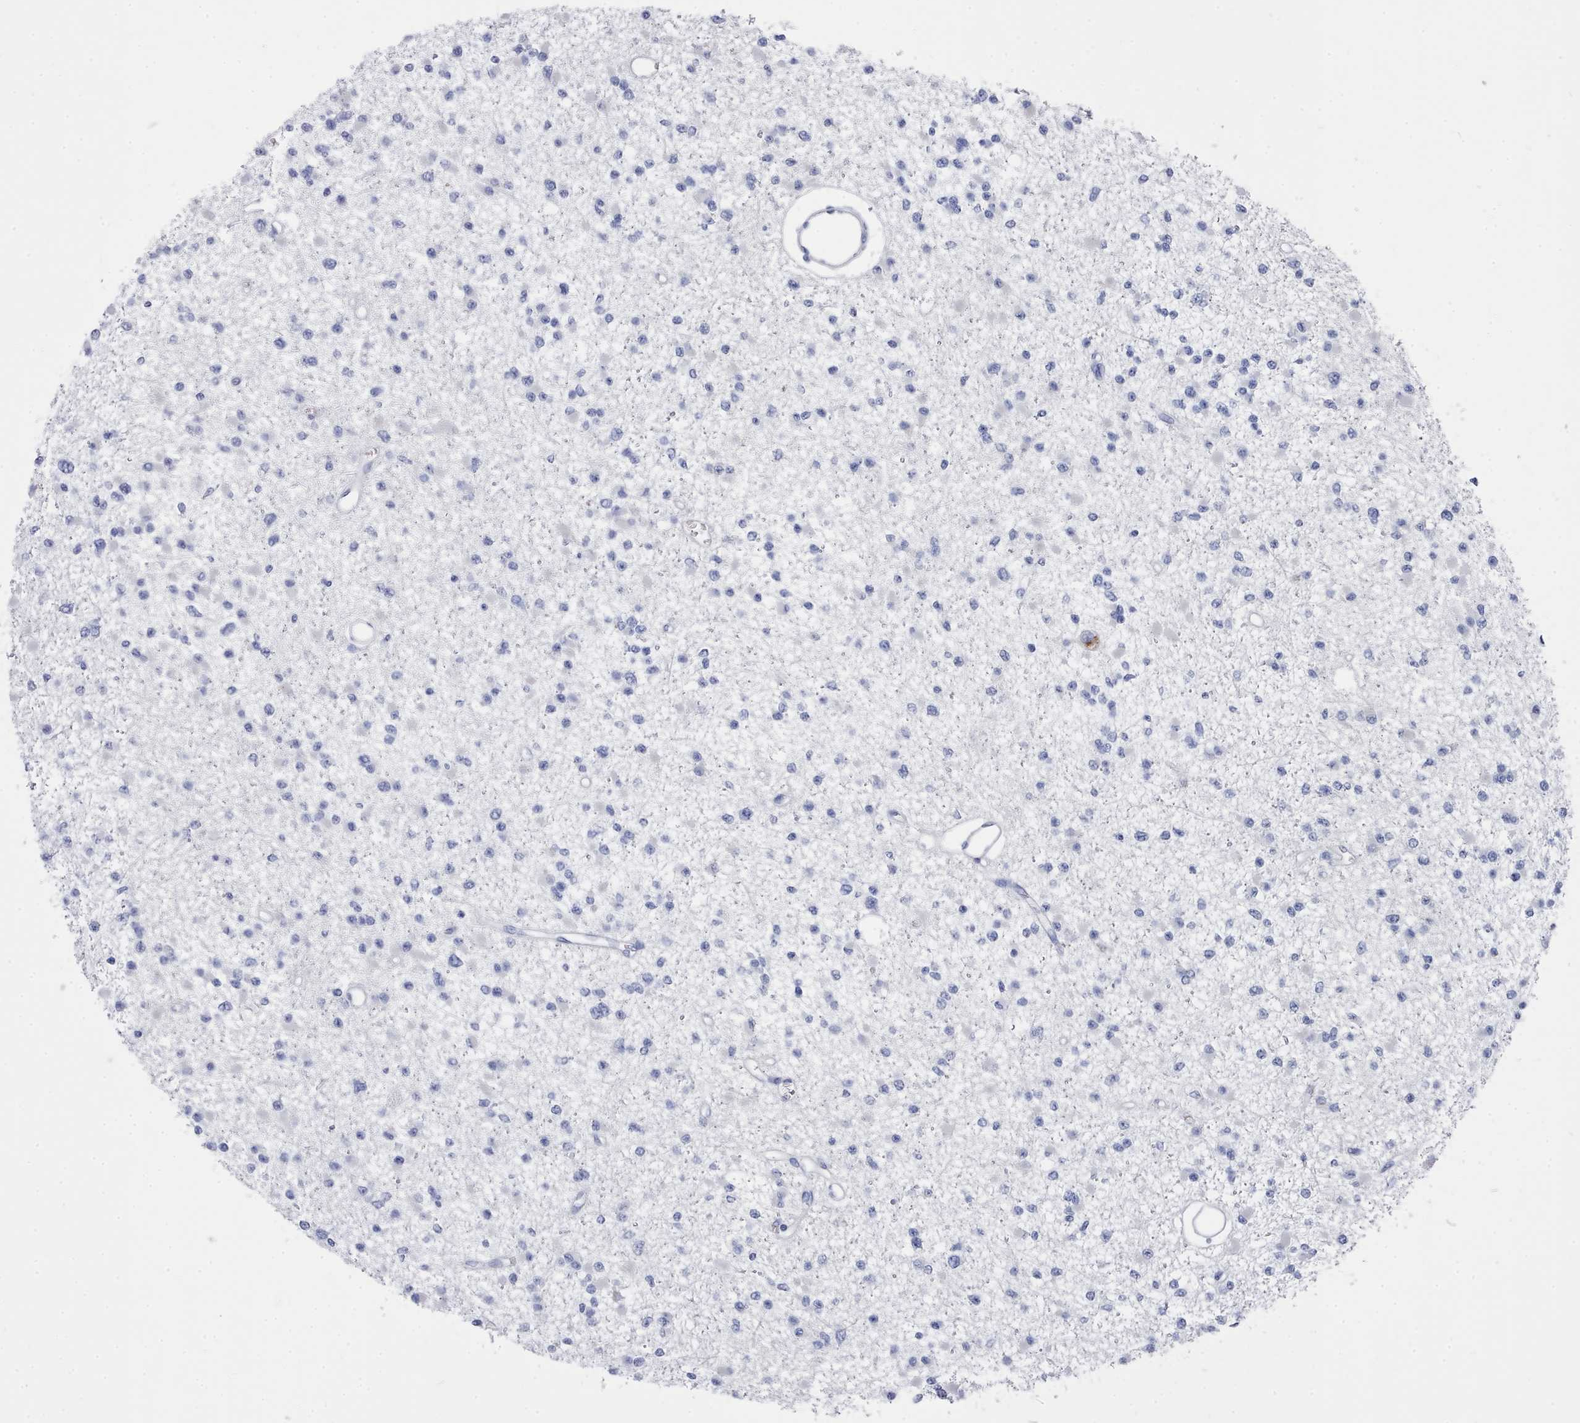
{"staining": {"intensity": "negative", "quantity": "none", "location": "none"}, "tissue": "glioma", "cell_type": "Tumor cells", "image_type": "cancer", "snomed": [{"axis": "morphology", "description": "Glioma, malignant, Low grade"}, {"axis": "topography", "description": "Brain"}], "caption": "A photomicrograph of glioma stained for a protein shows no brown staining in tumor cells. Nuclei are stained in blue.", "gene": "PDE4C", "patient": {"sex": "female", "age": 22}}